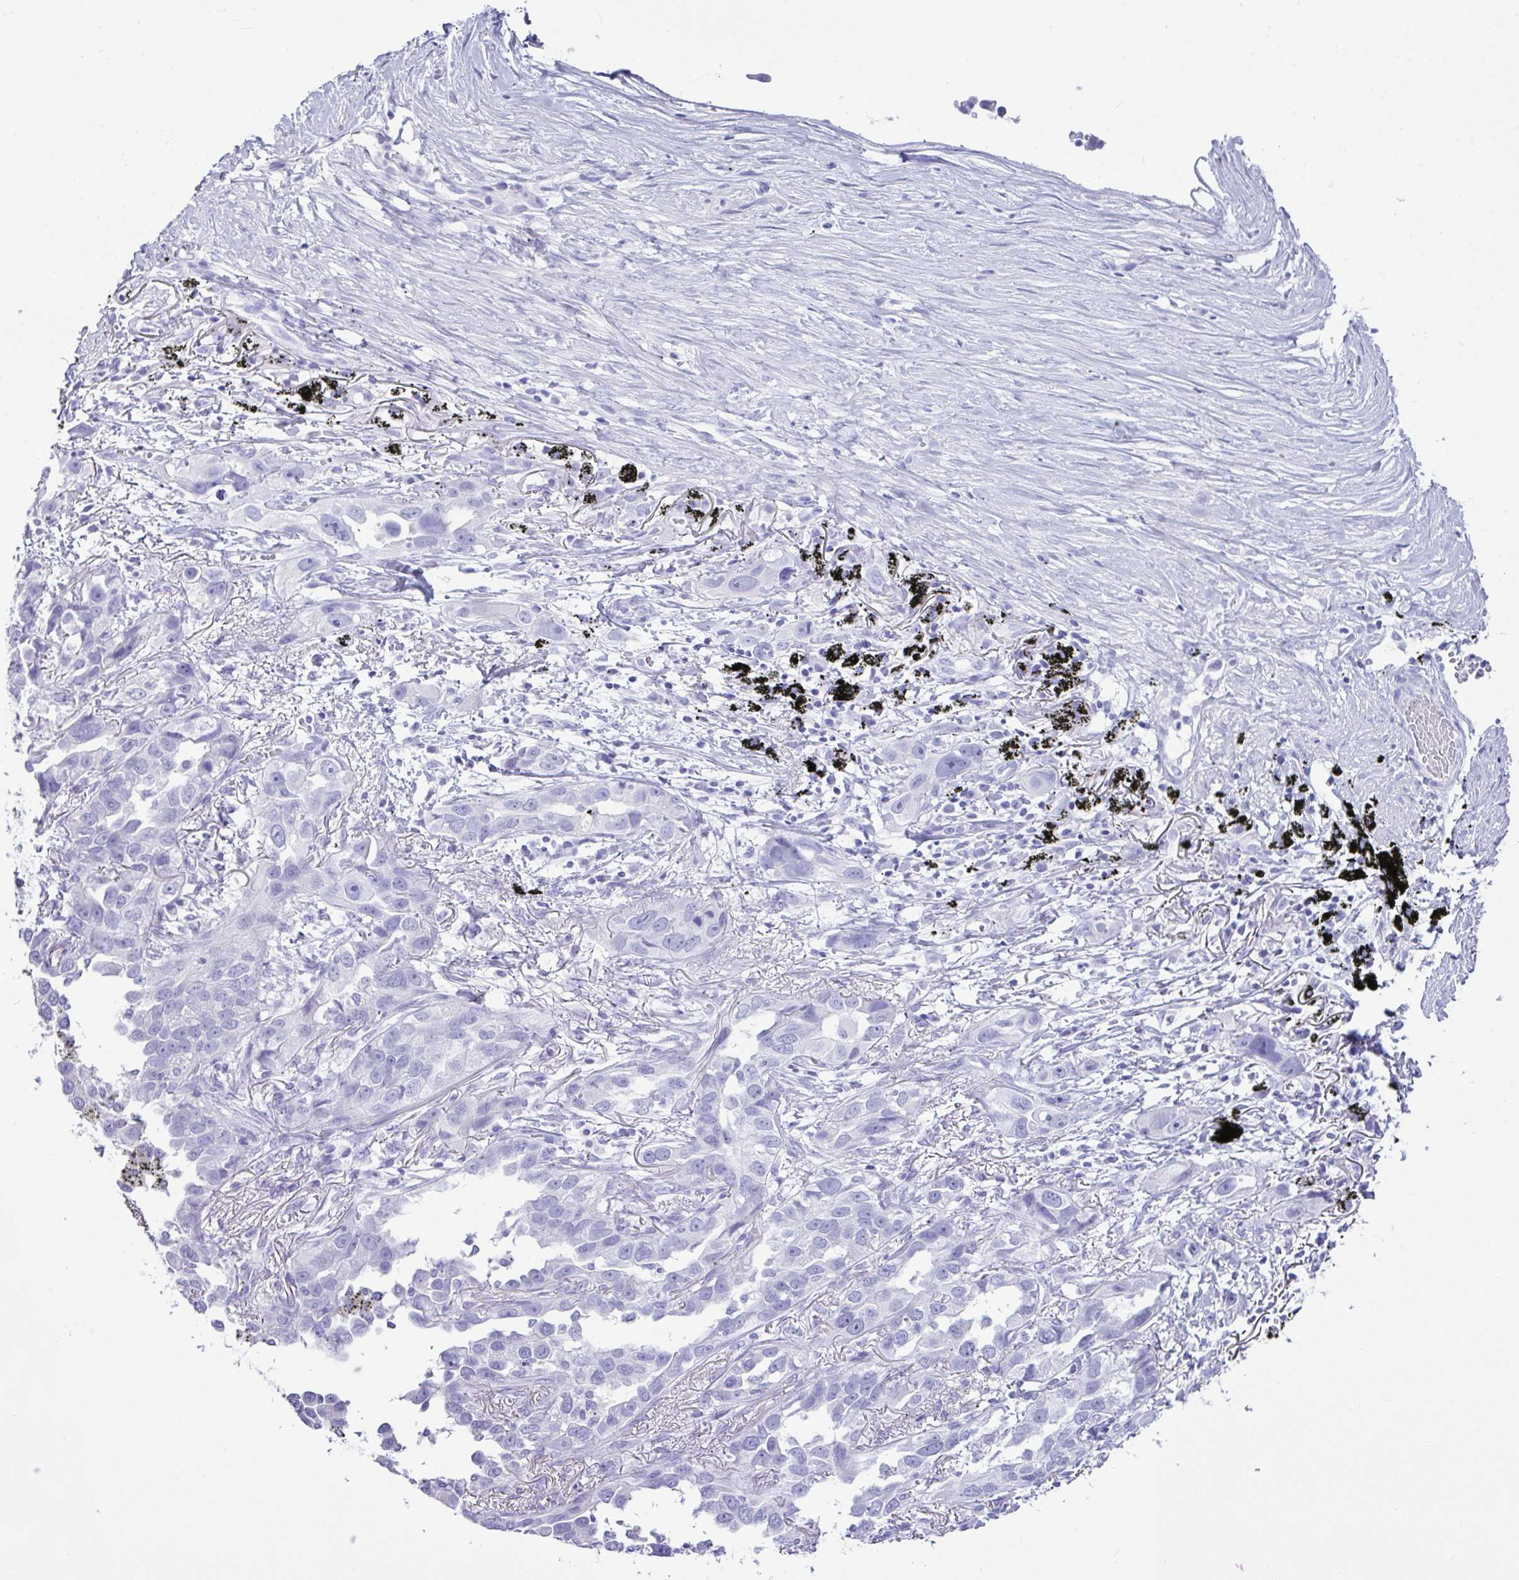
{"staining": {"intensity": "negative", "quantity": "none", "location": "none"}, "tissue": "lung cancer", "cell_type": "Tumor cells", "image_type": "cancer", "snomed": [{"axis": "morphology", "description": "Adenocarcinoma, NOS"}, {"axis": "topography", "description": "Lung"}], "caption": "Tumor cells show no significant protein positivity in lung cancer (adenocarcinoma).", "gene": "LGALS4", "patient": {"sex": "male", "age": 67}}